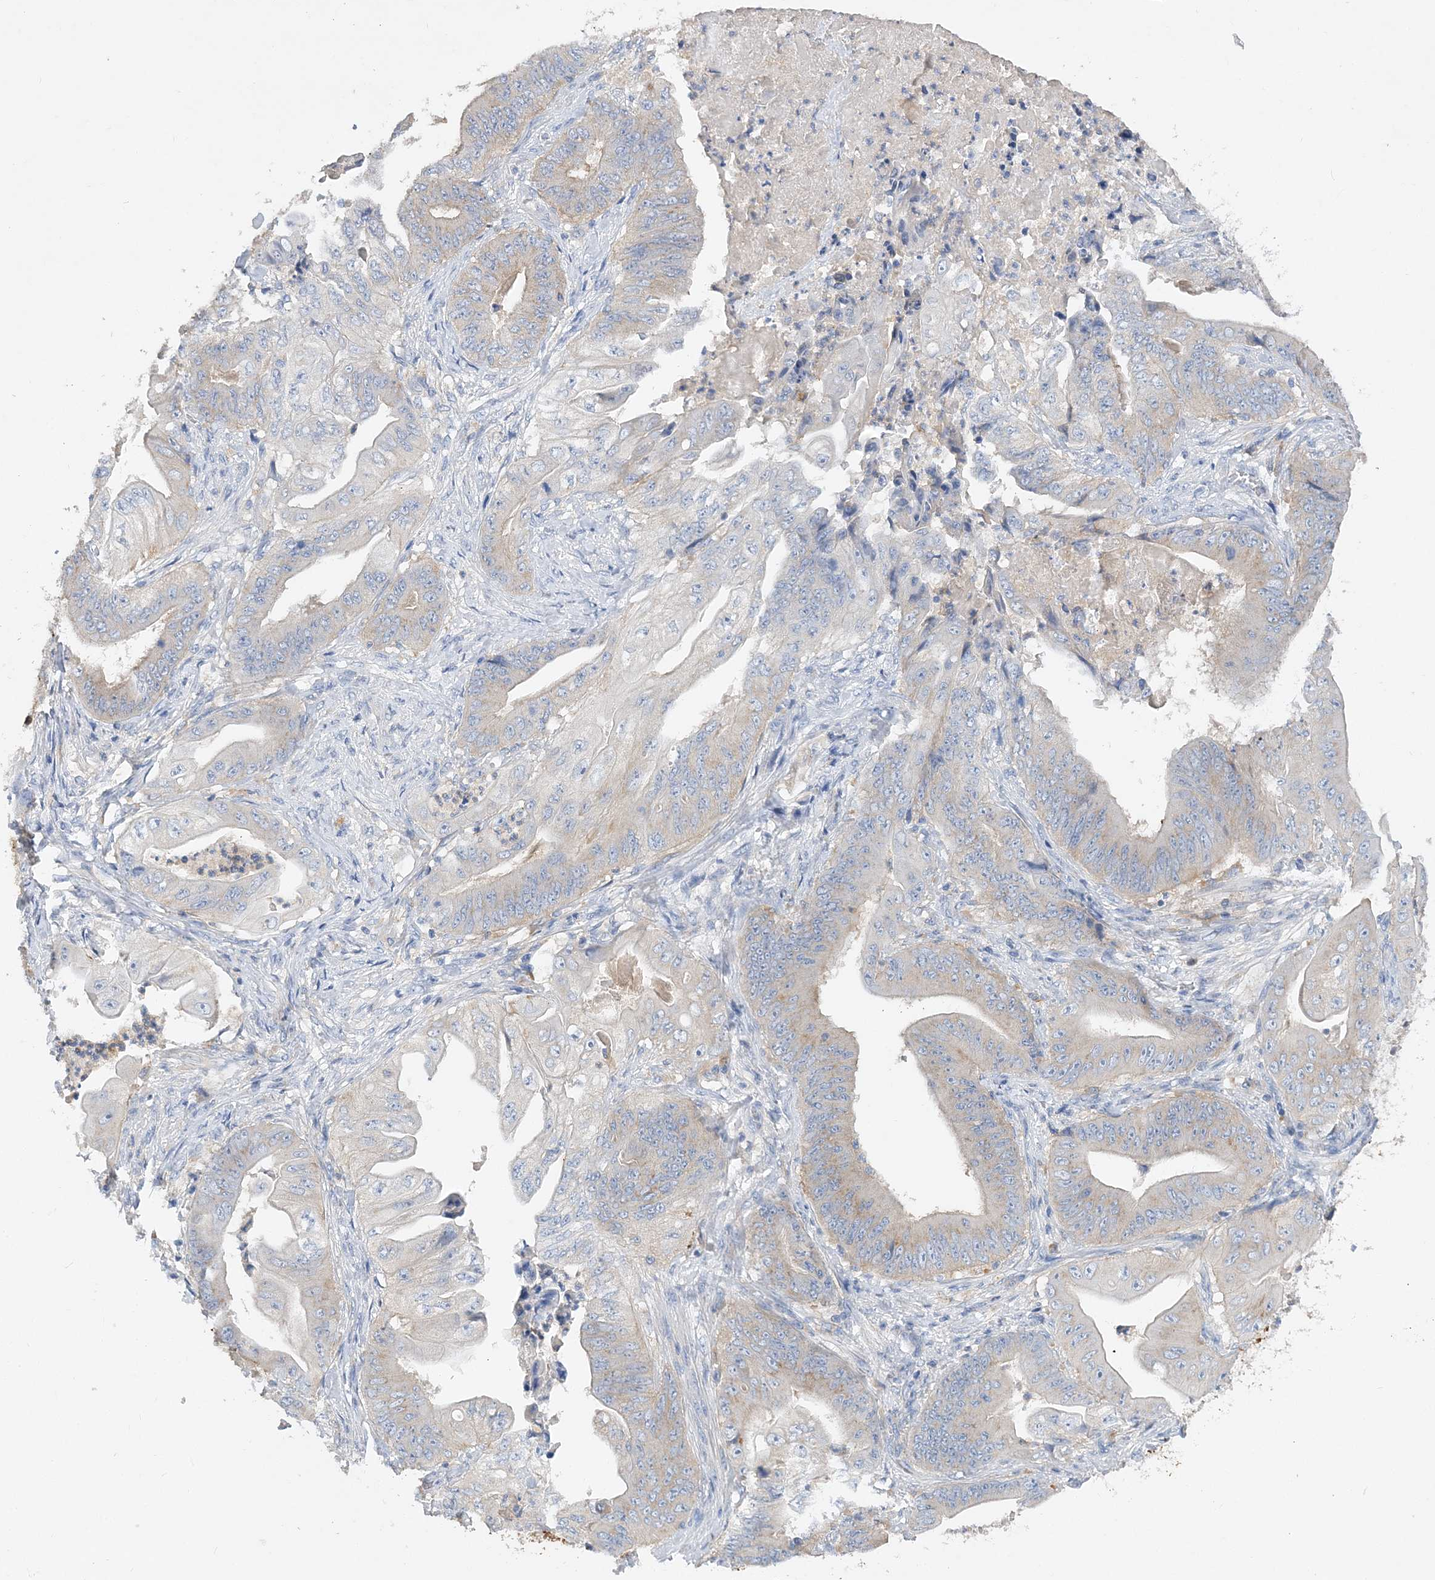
{"staining": {"intensity": "weak", "quantity": "<25%", "location": "cytoplasmic/membranous"}, "tissue": "stomach cancer", "cell_type": "Tumor cells", "image_type": "cancer", "snomed": [{"axis": "morphology", "description": "Adenocarcinoma, NOS"}, {"axis": "topography", "description": "Stomach"}], "caption": "DAB (3,3'-diaminobenzidine) immunohistochemical staining of human adenocarcinoma (stomach) exhibits no significant expression in tumor cells.", "gene": "GRINA", "patient": {"sex": "female", "age": 73}}